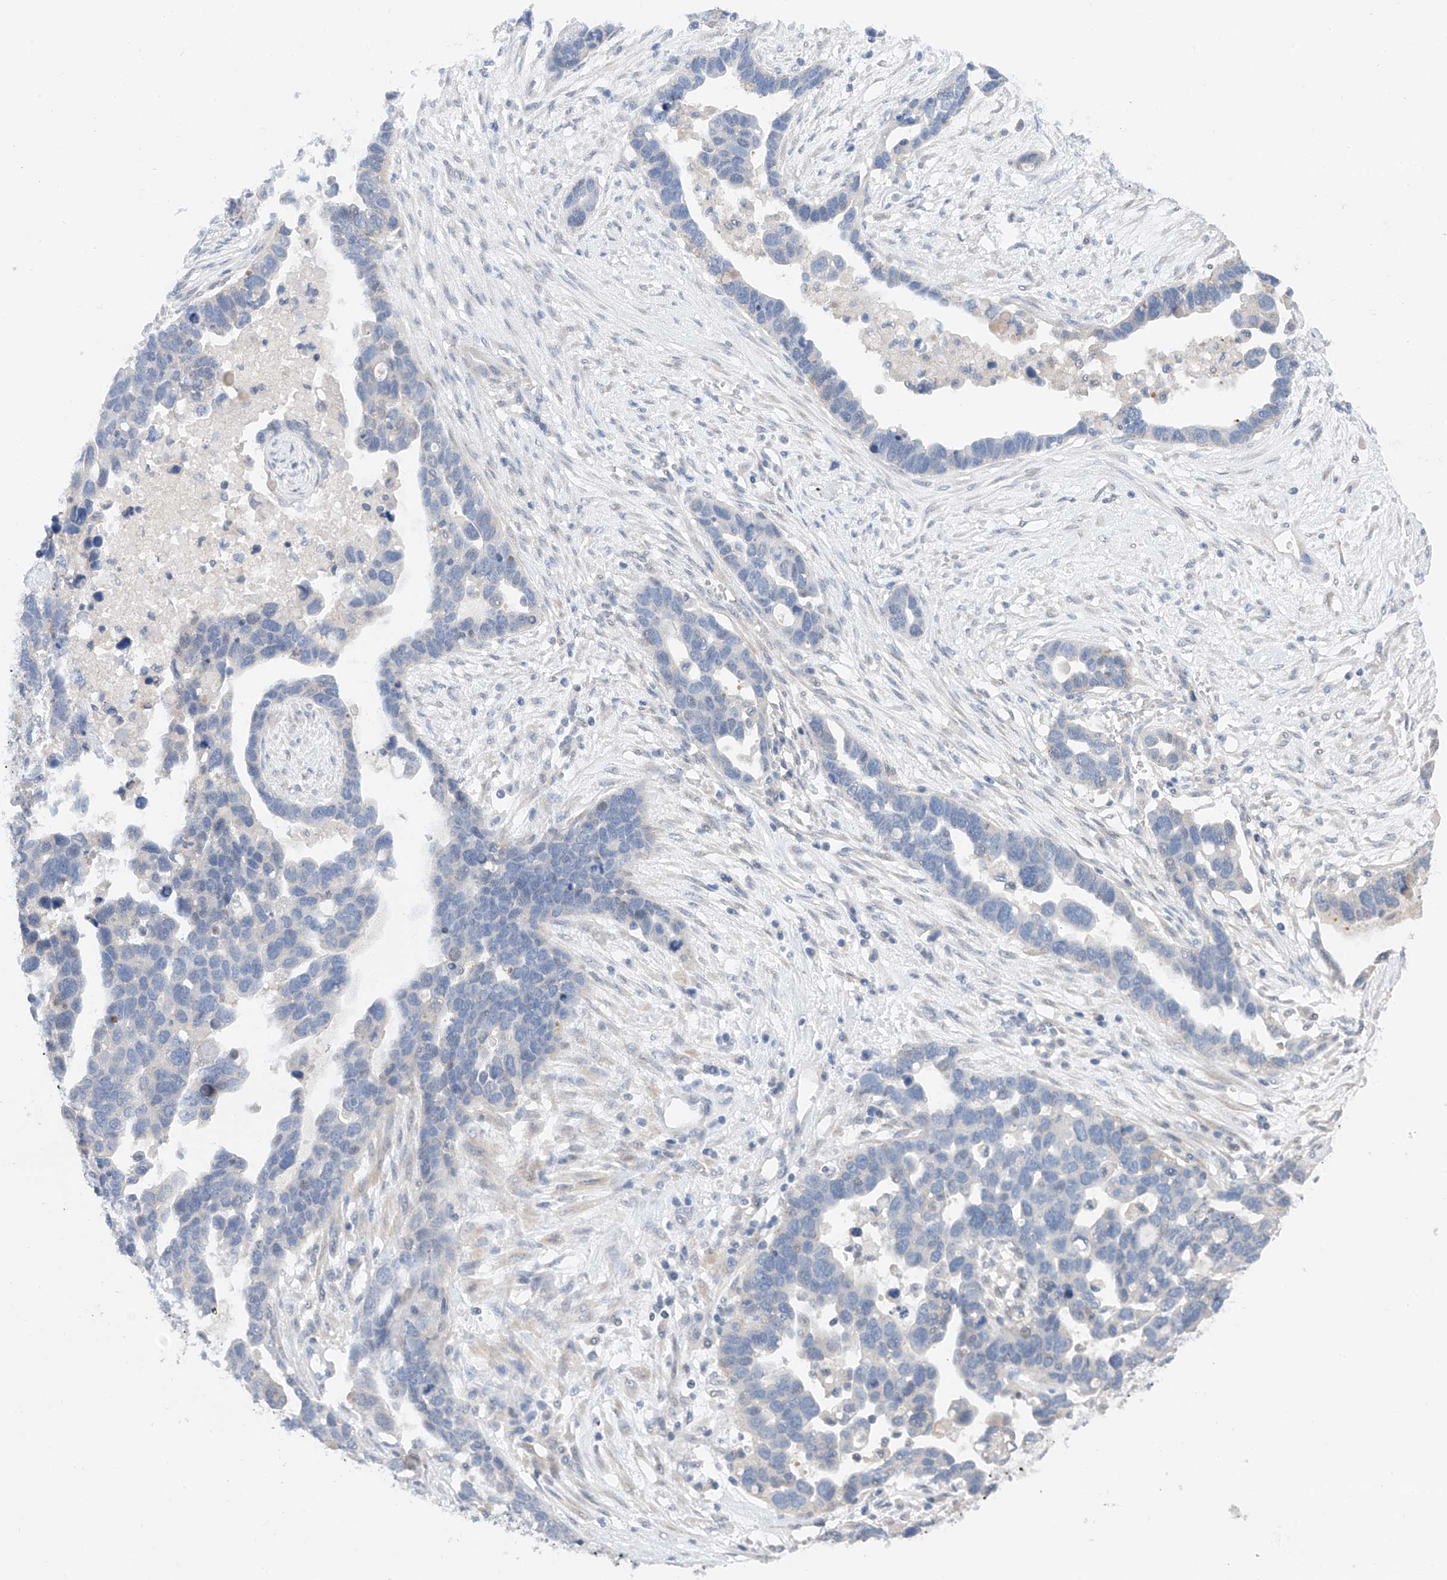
{"staining": {"intensity": "negative", "quantity": "none", "location": "none"}, "tissue": "ovarian cancer", "cell_type": "Tumor cells", "image_type": "cancer", "snomed": [{"axis": "morphology", "description": "Cystadenocarcinoma, serous, NOS"}, {"axis": "topography", "description": "Ovary"}], "caption": "High magnification brightfield microscopy of ovarian serous cystadenocarcinoma stained with DAB (3,3'-diaminobenzidine) (brown) and counterstained with hematoxylin (blue): tumor cells show no significant positivity.", "gene": "FUCA2", "patient": {"sex": "female", "age": 54}}